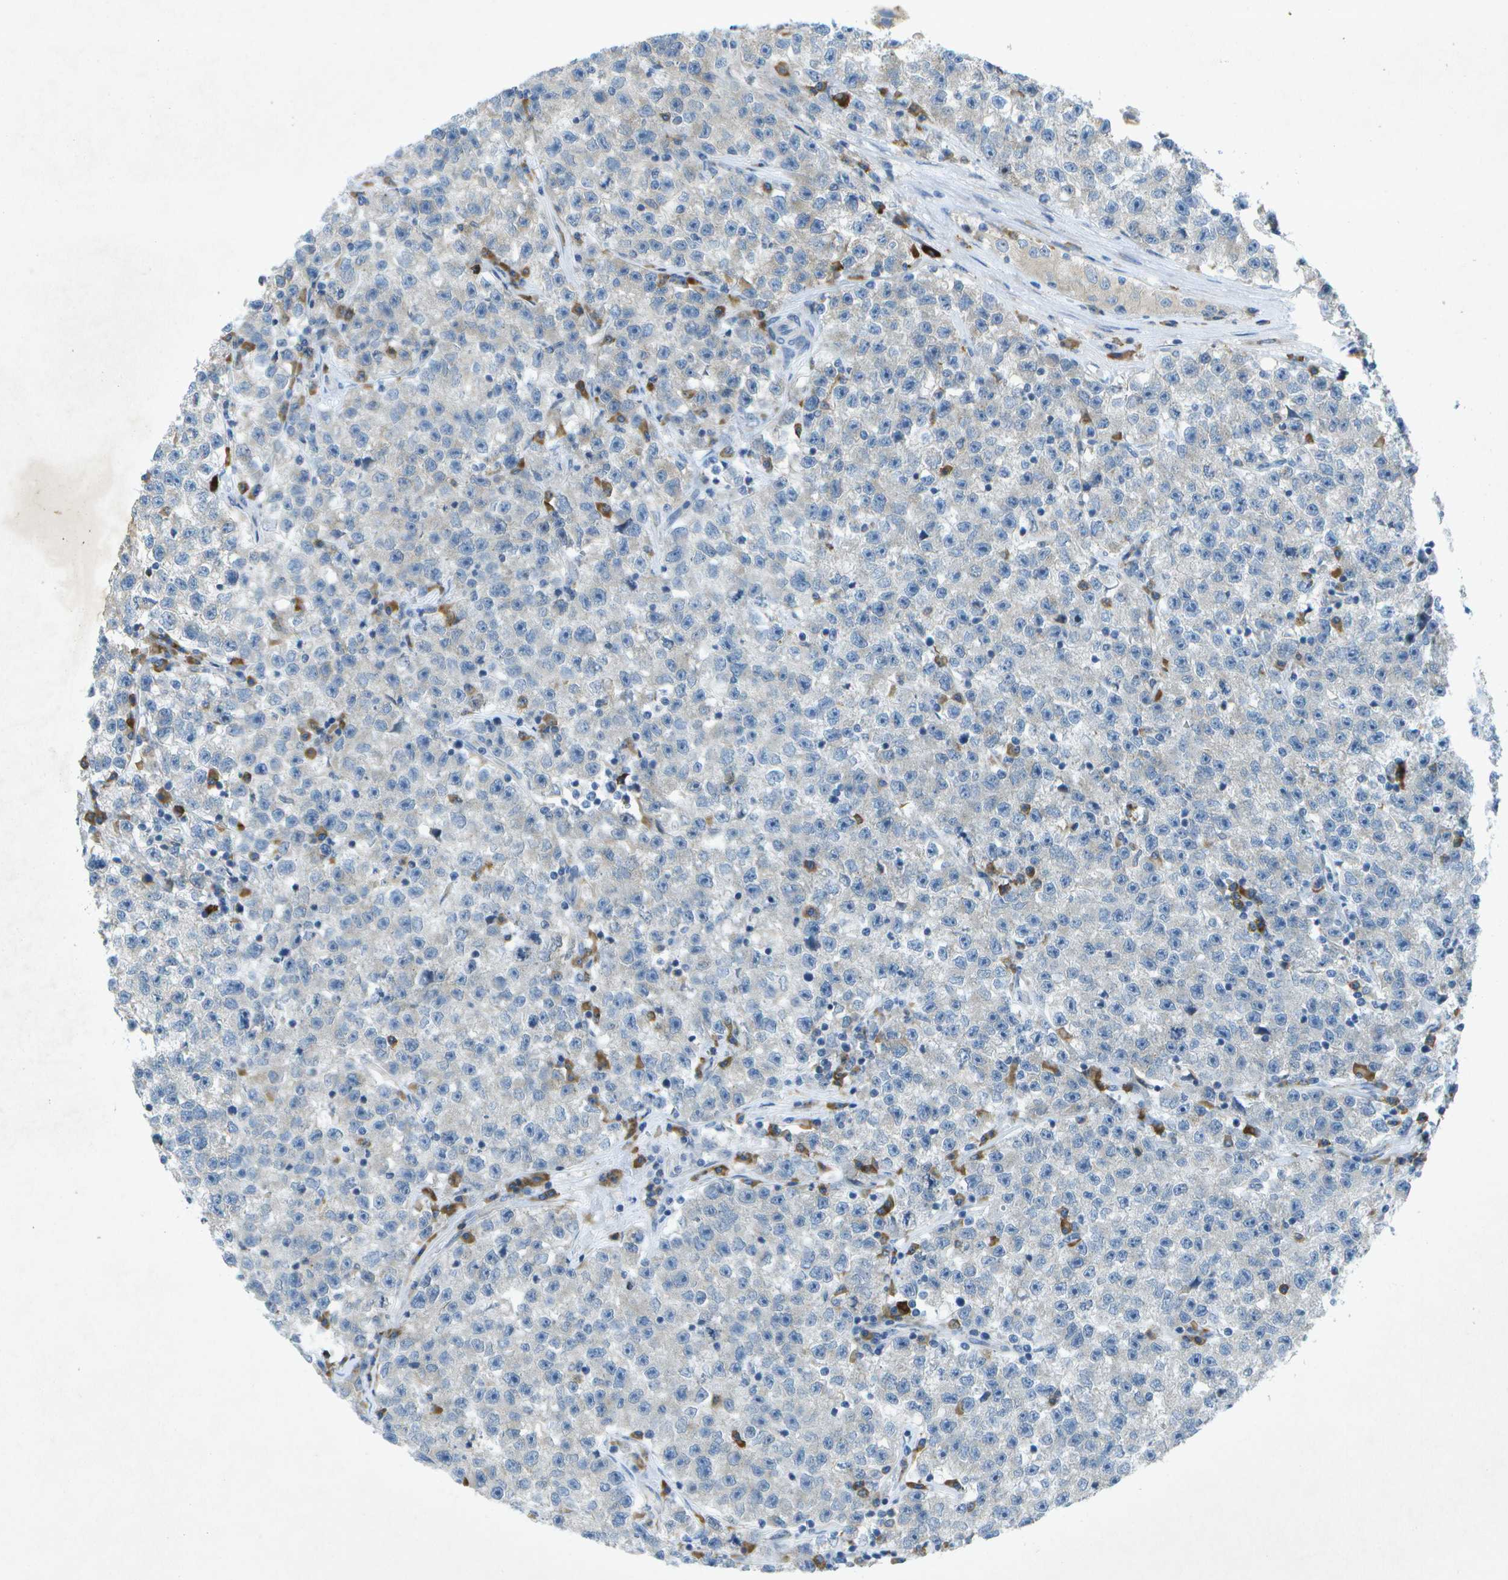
{"staining": {"intensity": "negative", "quantity": "none", "location": "none"}, "tissue": "testis cancer", "cell_type": "Tumor cells", "image_type": "cancer", "snomed": [{"axis": "morphology", "description": "Seminoma, NOS"}, {"axis": "topography", "description": "Testis"}], "caption": "Immunohistochemistry (IHC) of human testis cancer displays no staining in tumor cells.", "gene": "WNK2", "patient": {"sex": "male", "age": 22}}